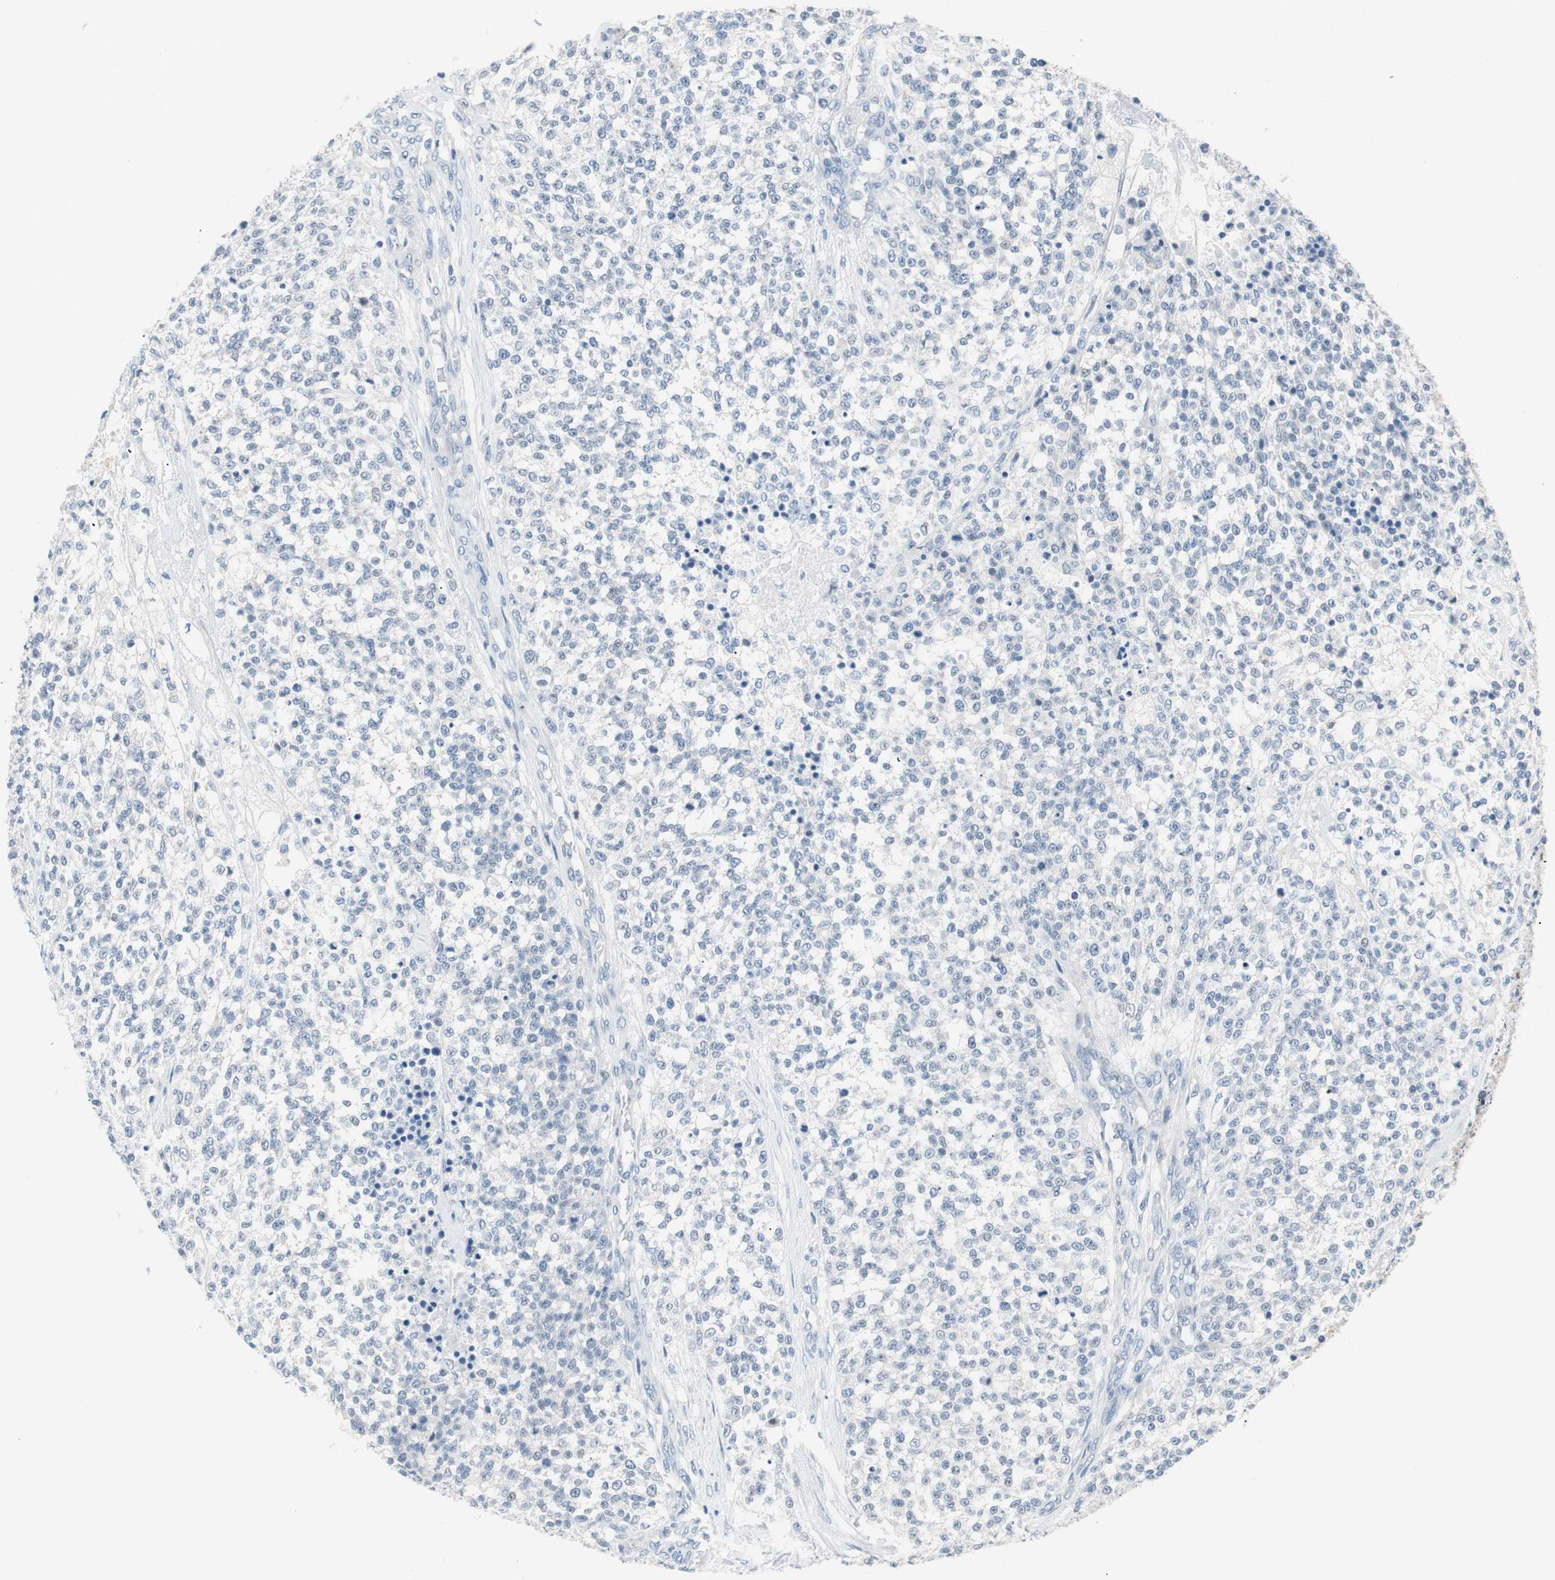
{"staining": {"intensity": "negative", "quantity": "none", "location": "none"}, "tissue": "testis cancer", "cell_type": "Tumor cells", "image_type": "cancer", "snomed": [{"axis": "morphology", "description": "Seminoma, NOS"}, {"axis": "topography", "description": "Testis"}], "caption": "This is an IHC photomicrograph of testis cancer (seminoma). There is no expression in tumor cells.", "gene": "VIL1", "patient": {"sex": "male", "age": 59}}